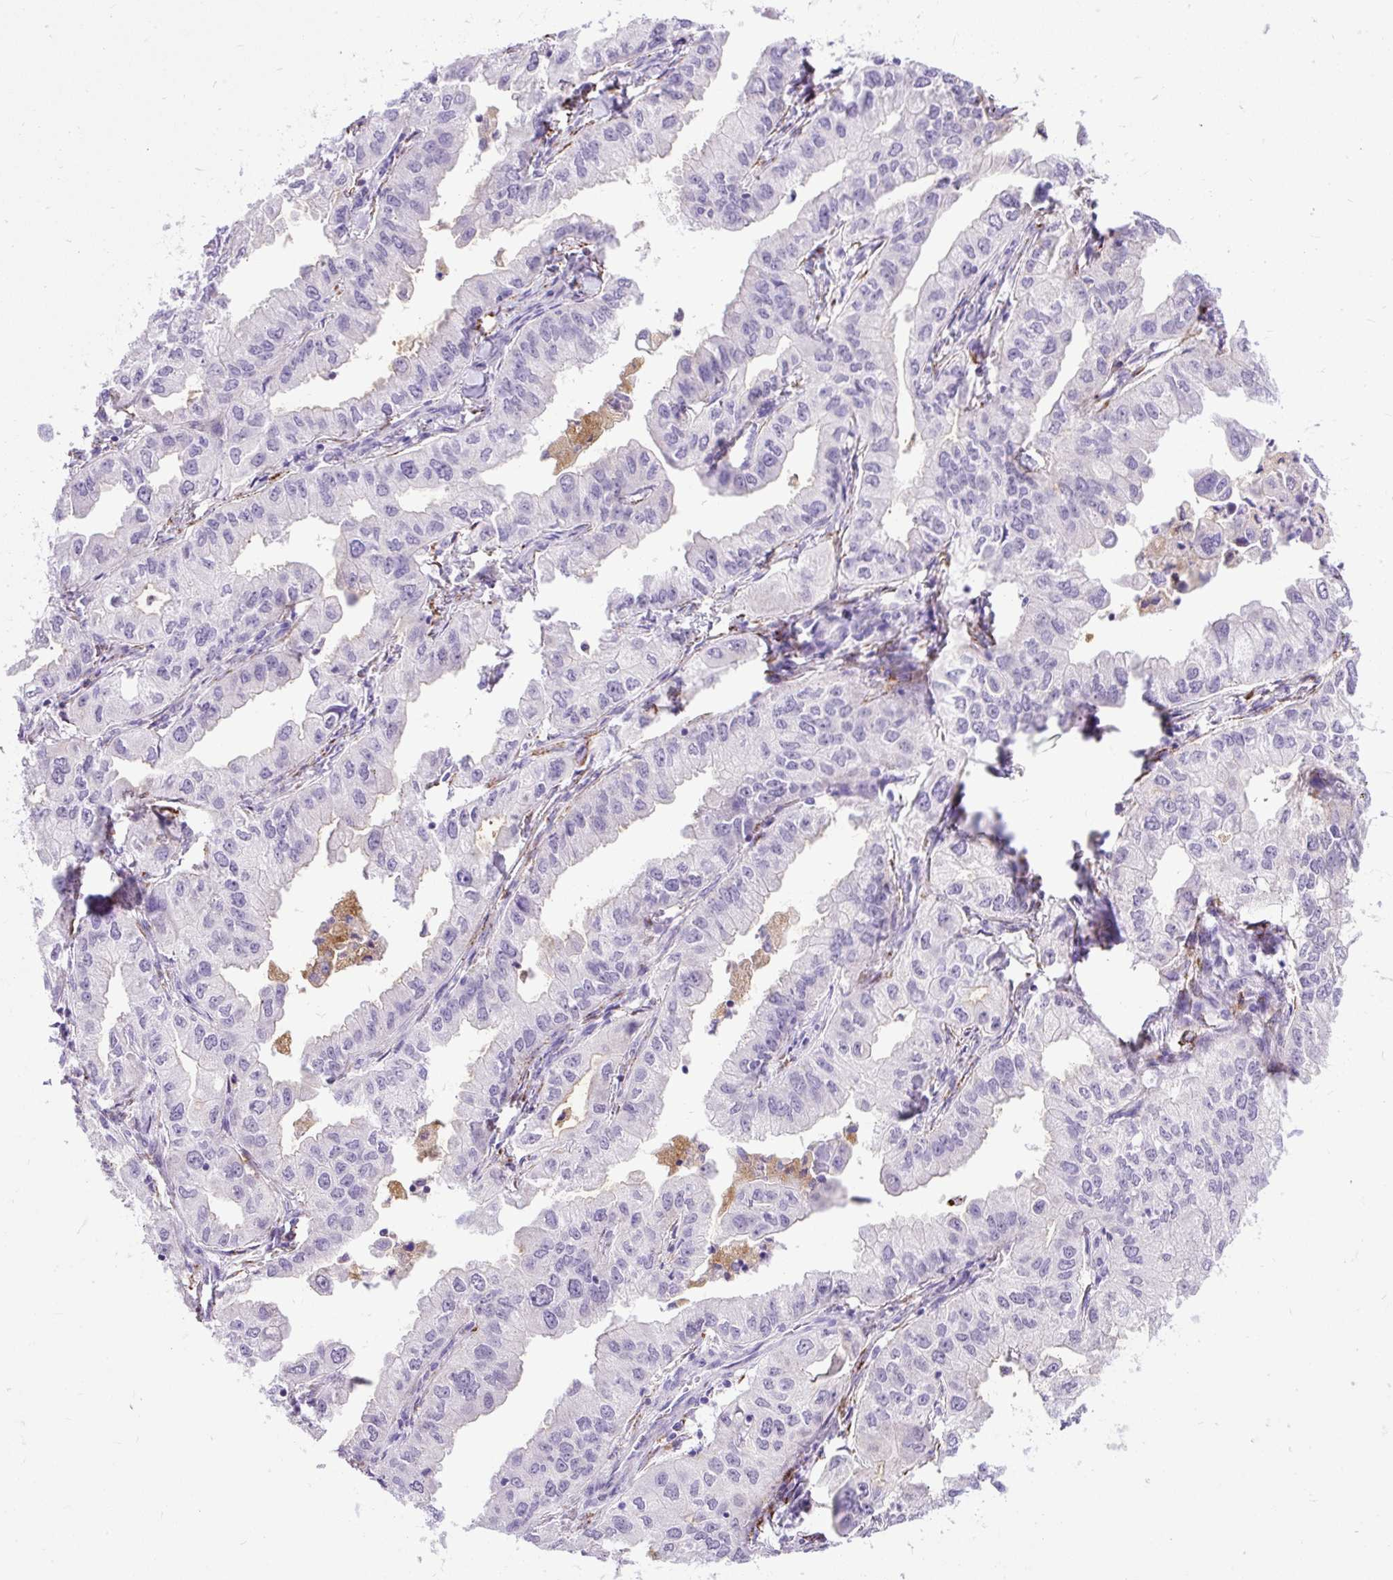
{"staining": {"intensity": "negative", "quantity": "none", "location": "none"}, "tissue": "lung cancer", "cell_type": "Tumor cells", "image_type": "cancer", "snomed": [{"axis": "morphology", "description": "Adenocarcinoma, NOS"}, {"axis": "topography", "description": "Lung"}], "caption": "Immunohistochemistry micrograph of neoplastic tissue: lung cancer stained with DAB exhibits no significant protein positivity in tumor cells.", "gene": "ZNF256", "patient": {"sex": "male", "age": 48}}